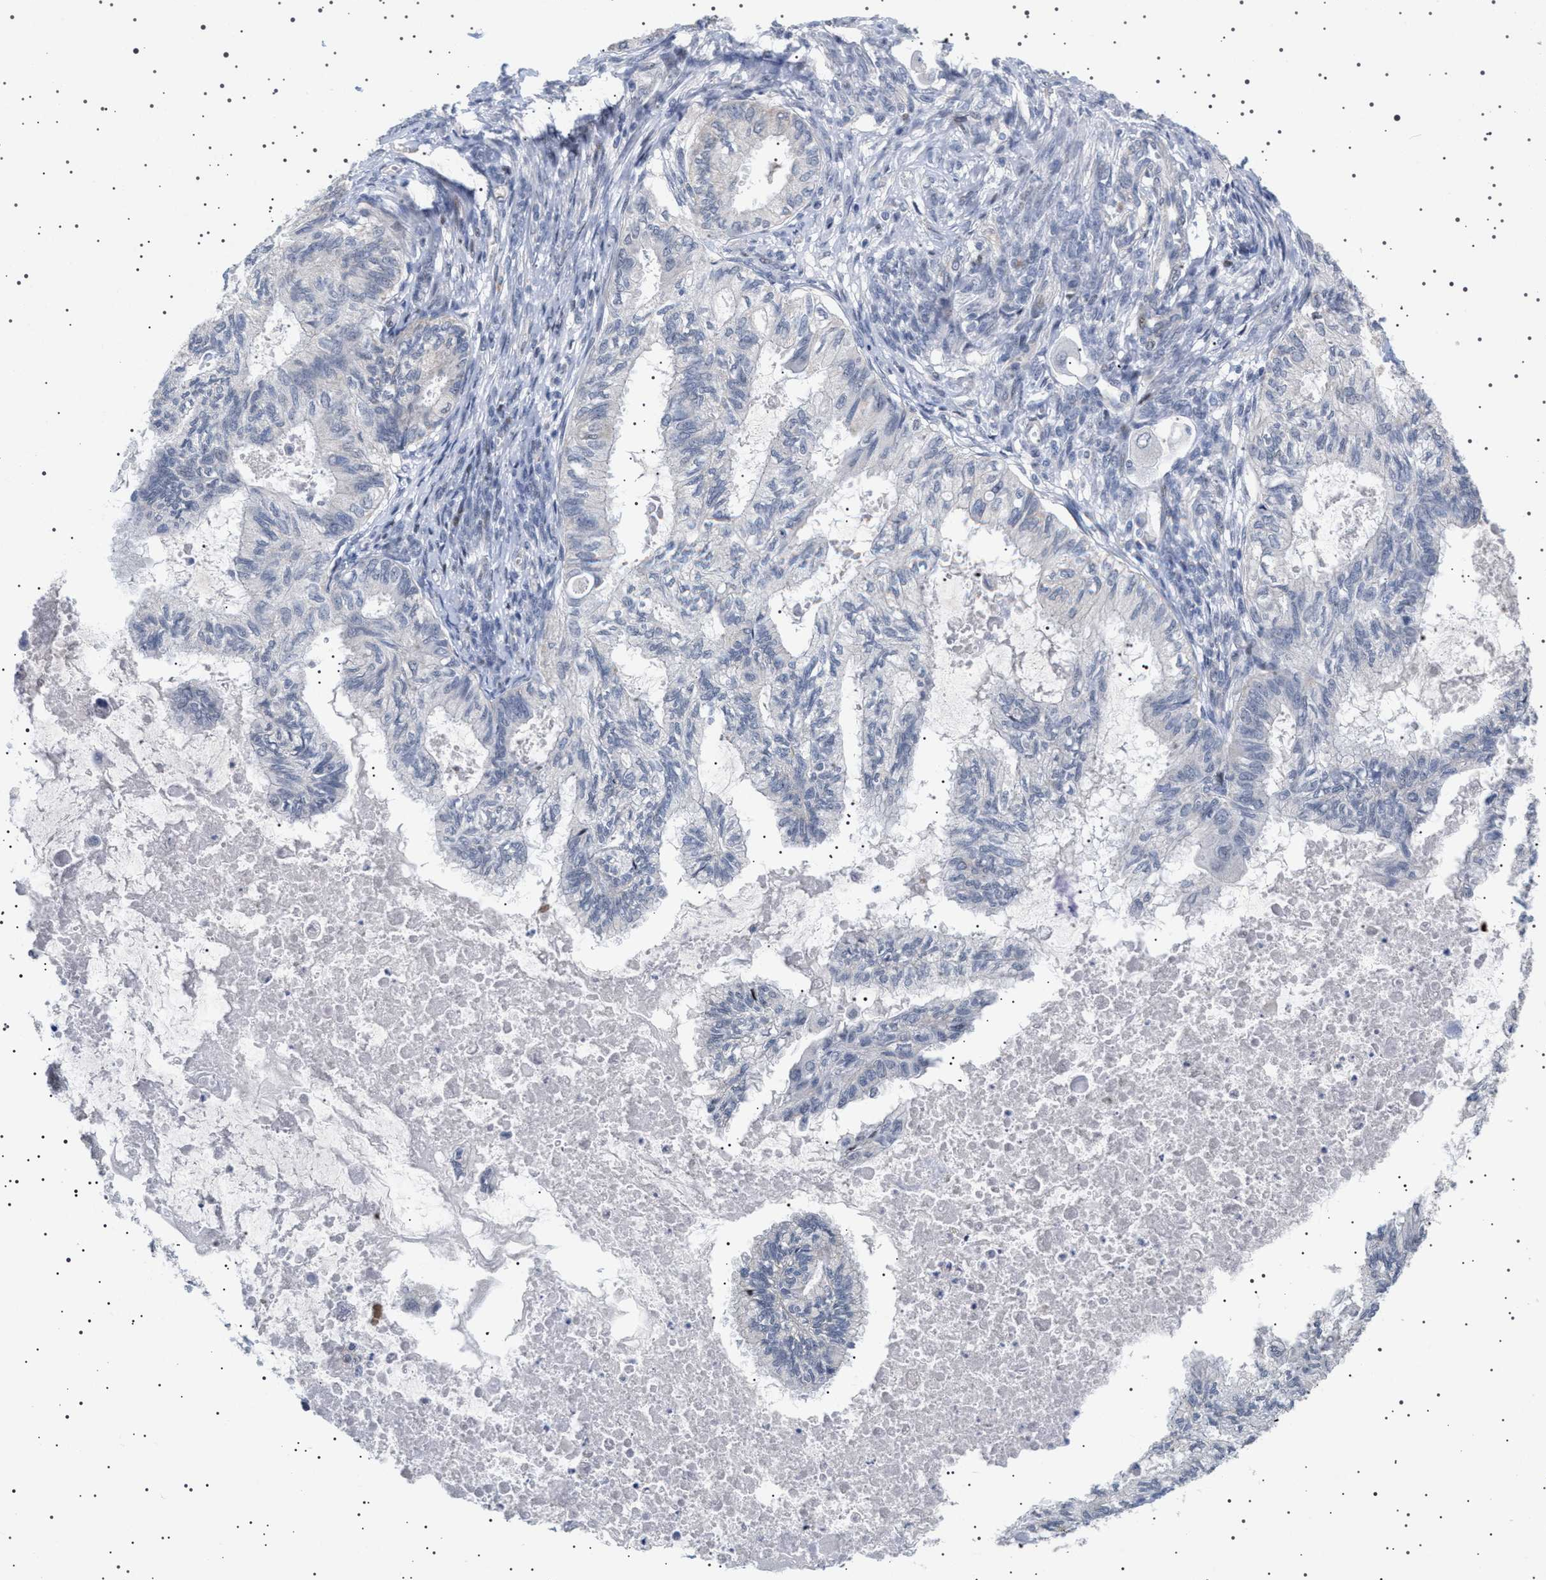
{"staining": {"intensity": "negative", "quantity": "none", "location": "none"}, "tissue": "cervical cancer", "cell_type": "Tumor cells", "image_type": "cancer", "snomed": [{"axis": "morphology", "description": "Normal tissue, NOS"}, {"axis": "morphology", "description": "Adenocarcinoma, NOS"}, {"axis": "topography", "description": "Cervix"}, {"axis": "topography", "description": "Endometrium"}], "caption": "Immunohistochemistry (IHC) image of human adenocarcinoma (cervical) stained for a protein (brown), which exhibits no staining in tumor cells.", "gene": "HTR1A", "patient": {"sex": "female", "age": 86}}